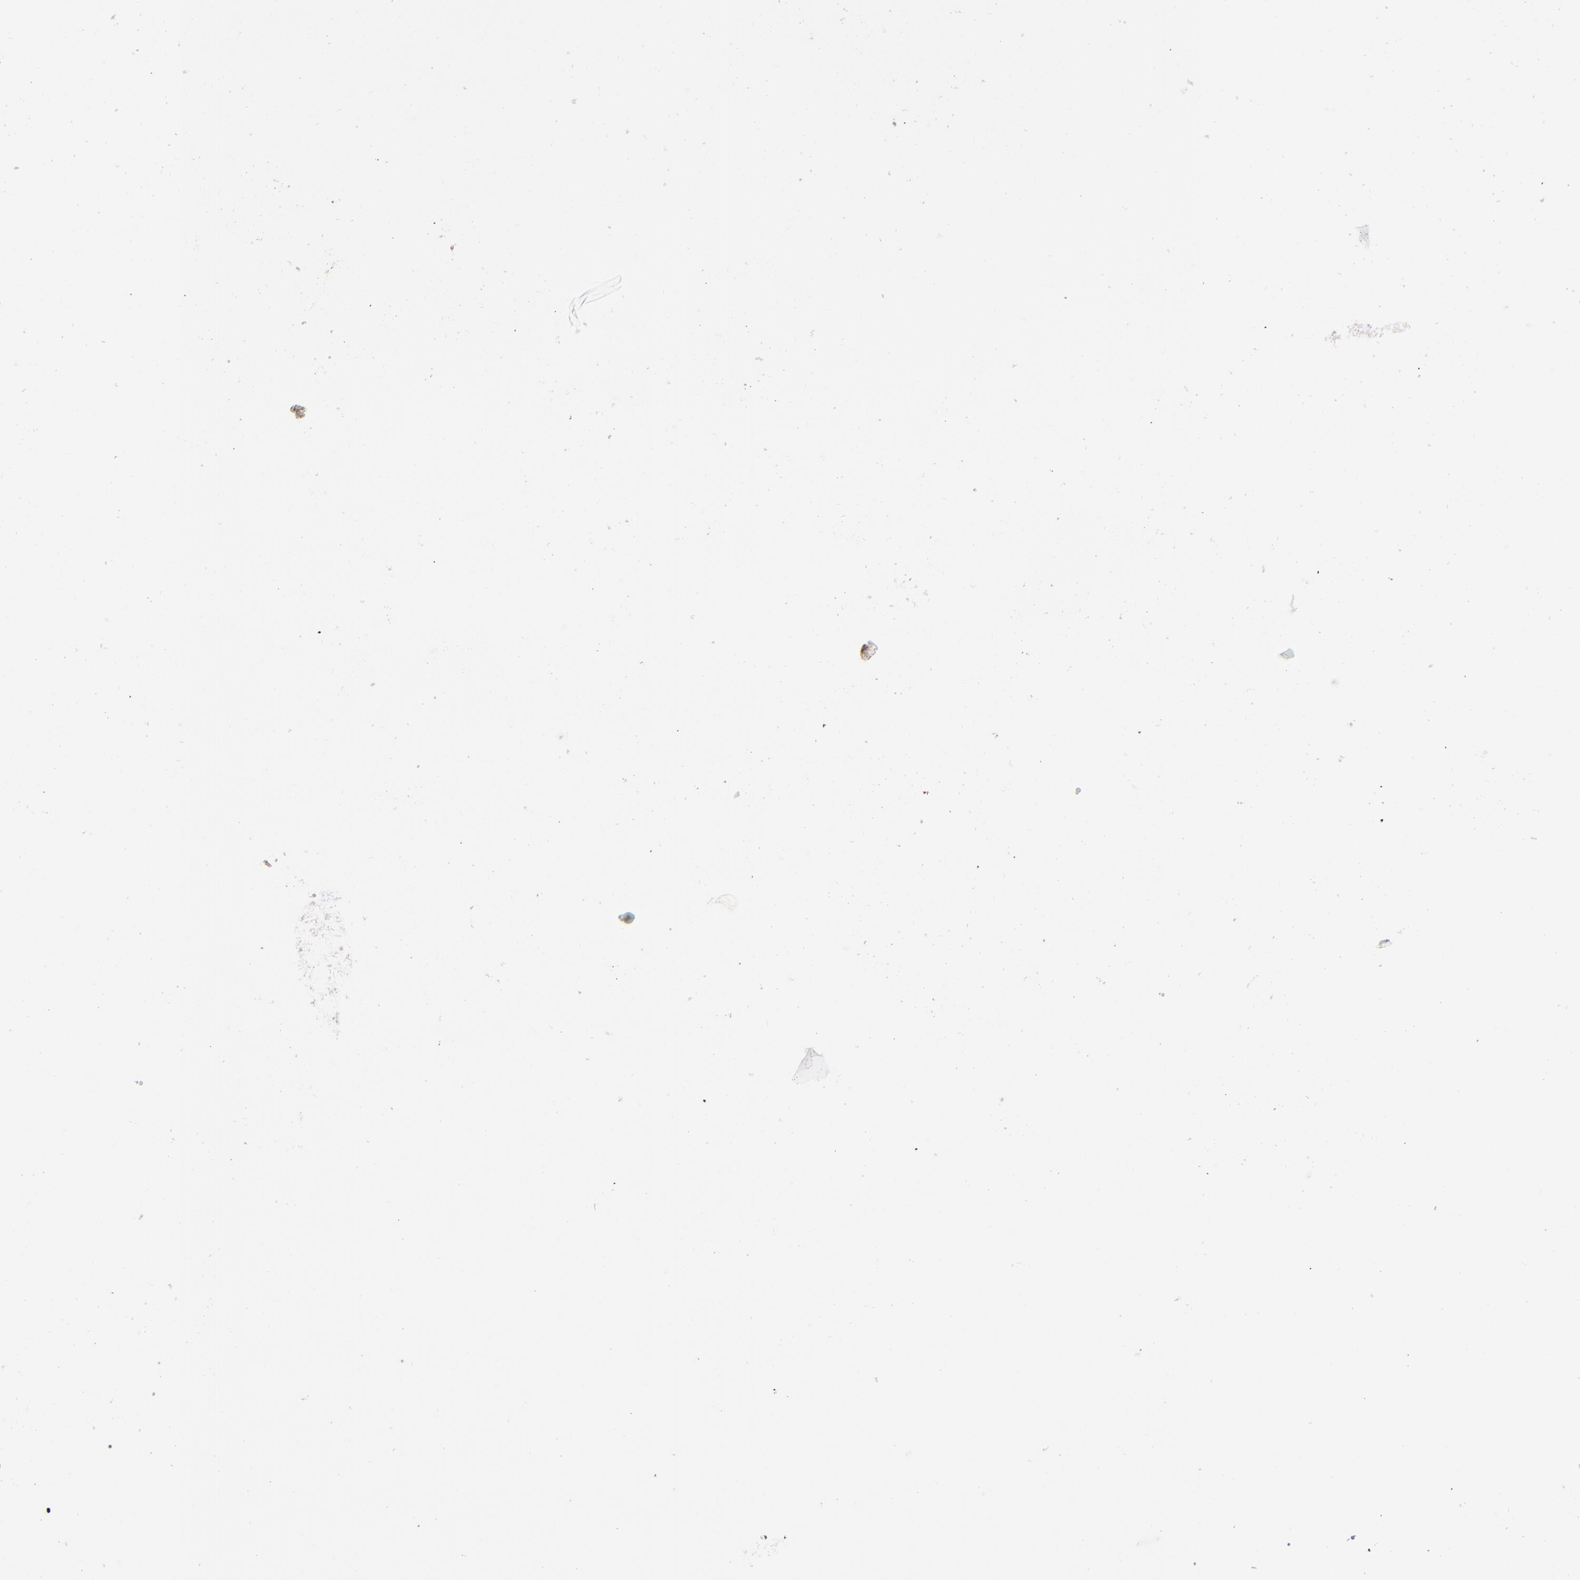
{"staining": {"intensity": "negative", "quantity": "none", "location": "none"}, "tissue": "cervical cancer", "cell_type": "Tumor cells", "image_type": "cancer", "snomed": [{"axis": "morphology", "description": "Squamous cell carcinoma, NOS"}, {"axis": "topography", "description": "Cervix"}], "caption": "An IHC image of cervical squamous cell carcinoma is shown. There is no staining in tumor cells of cervical squamous cell carcinoma.", "gene": "CLDN2", "patient": {"sex": "female", "age": 33}}